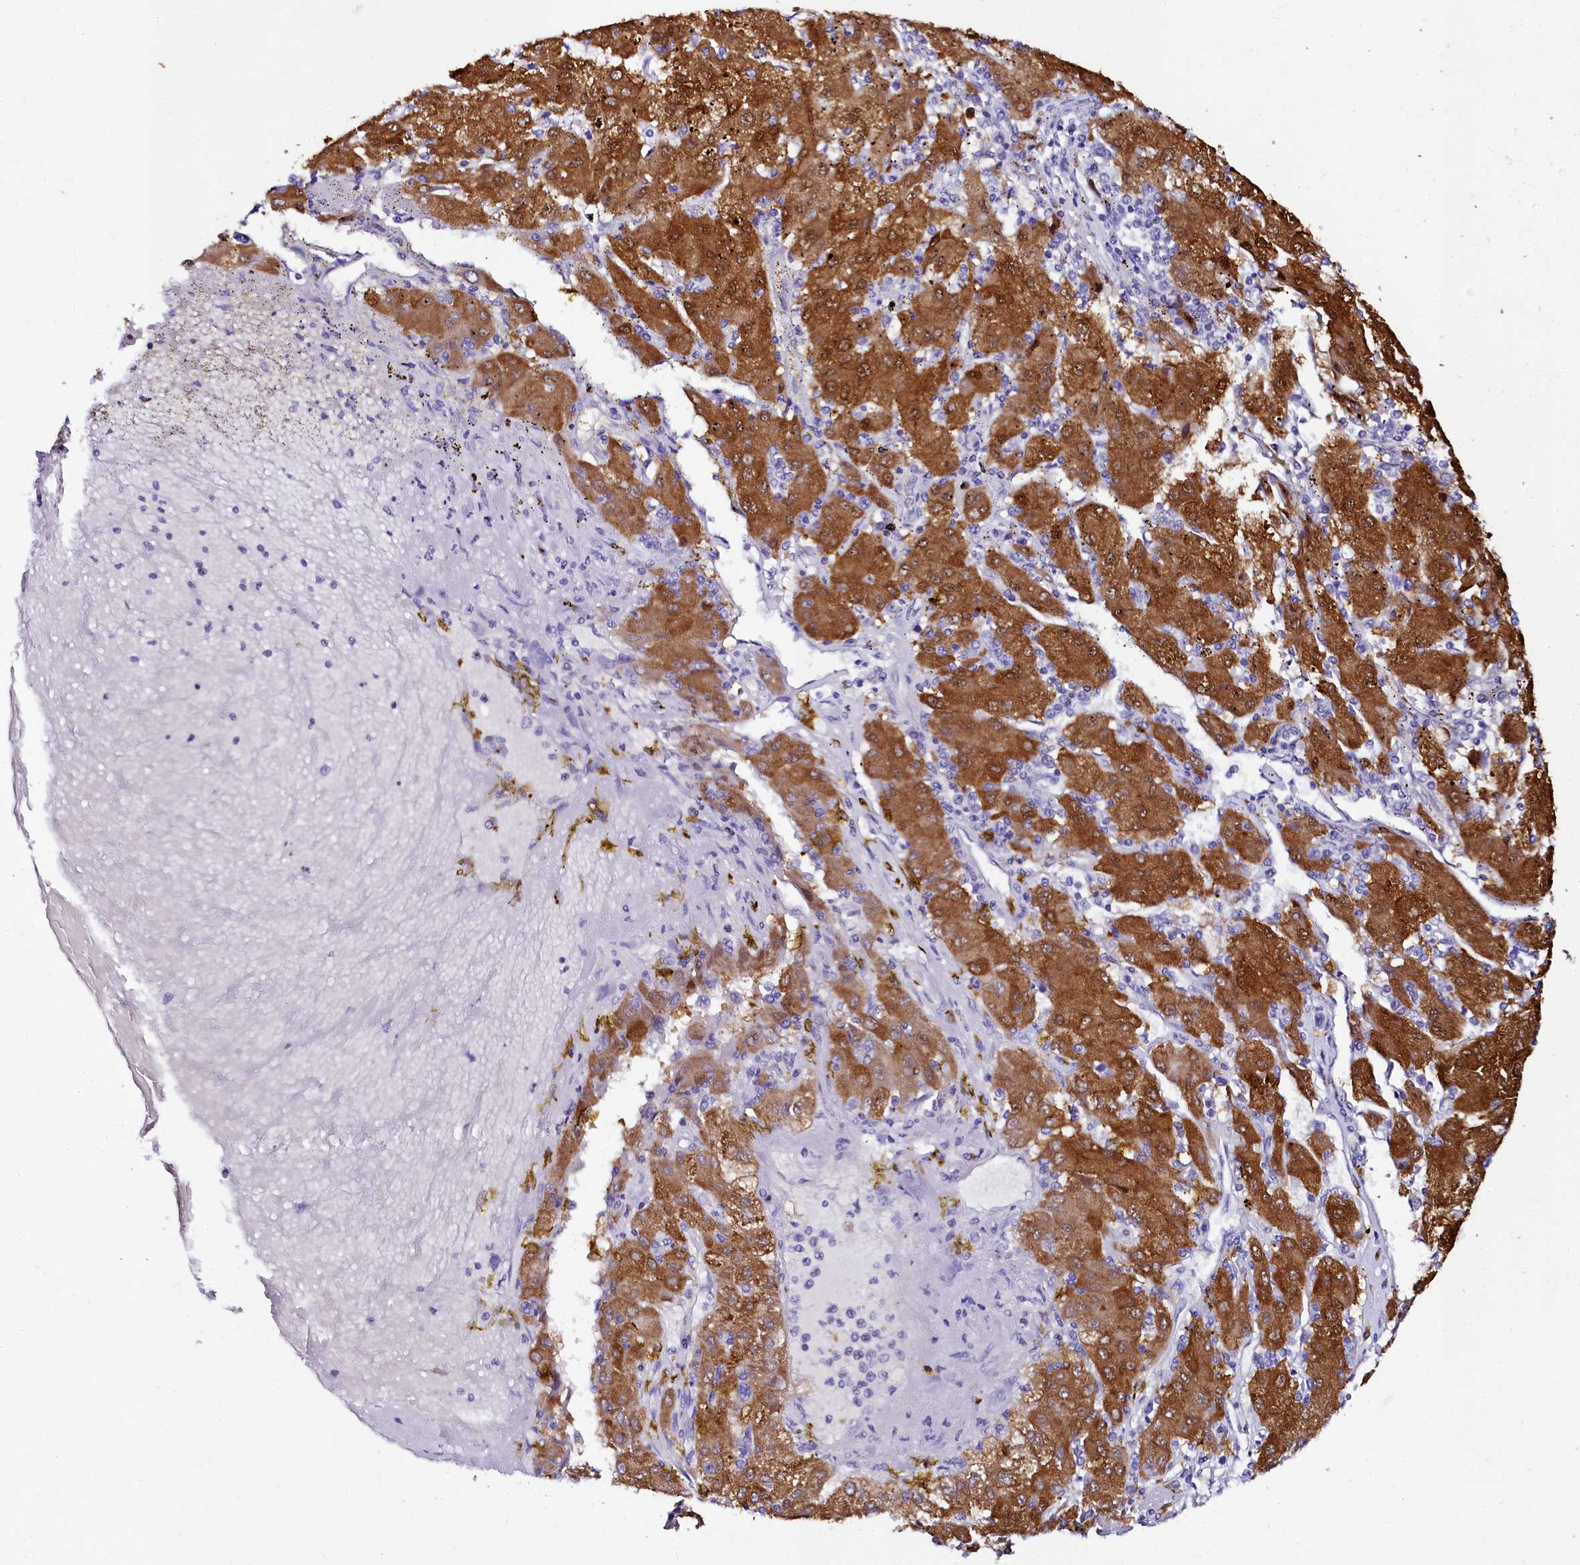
{"staining": {"intensity": "strong", "quantity": ">75%", "location": "cytoplasmic/membranous"}, "tissue": "liver cancer", "cell_type": "Tumor cells", "image_type": "cancer", "snomed": [{"axis": "morphology", "description": "Carcinoma, Hepatocellular, NOS"}, {"axis": "topography", "description": "Liver"}], "caption": "A photomicrograph showing strong cytoplasmic/membranous staining in about >75% of tumor cells in hepatocellular carcinoma (liver), as visualized by brown immunohistochemical staining.", "gene": "SORD", "patient": {"sex": "male", "age": 72}}